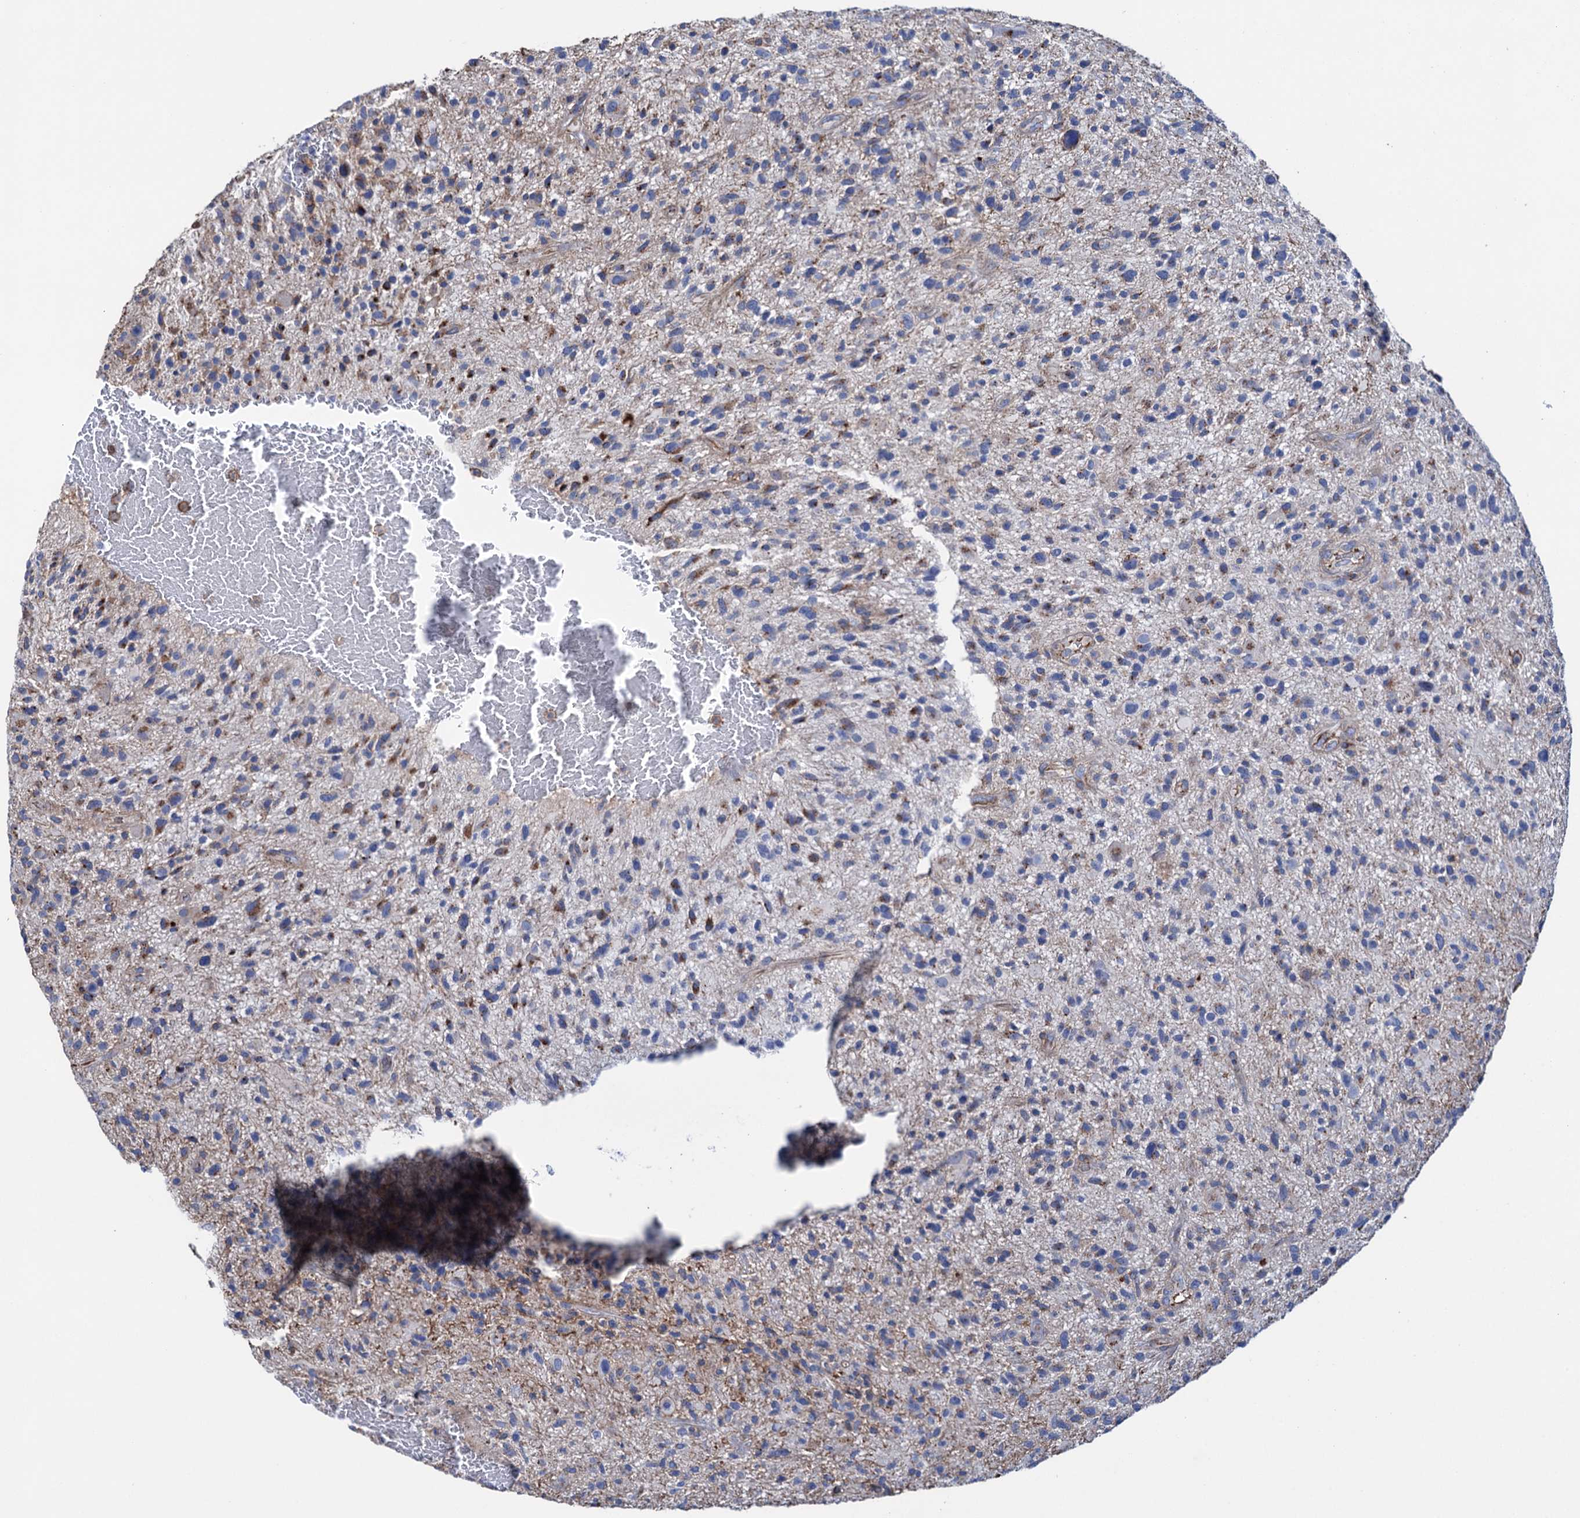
{"staining": {"intensity": "moderate", "quantity": "<25%", "location": "cytoplasmic/membranous"}, "tissue": "glioma", "cell_type": "Tumor cells", "image_type": "cancer", "snomed": [{"axis": "morphology", "description": "Glioma, malignant, High grade"}, {"axis": "topography", "description": "Brain"}], "caption": "Approximately <25% of tumor cells in human glioma display moderate cytoplasmic/membranous protein positivity as visualized by brown immunohistochemical staining.", "gene": "SCPEP1", "patient": {"sex": "male", "age": 47}}